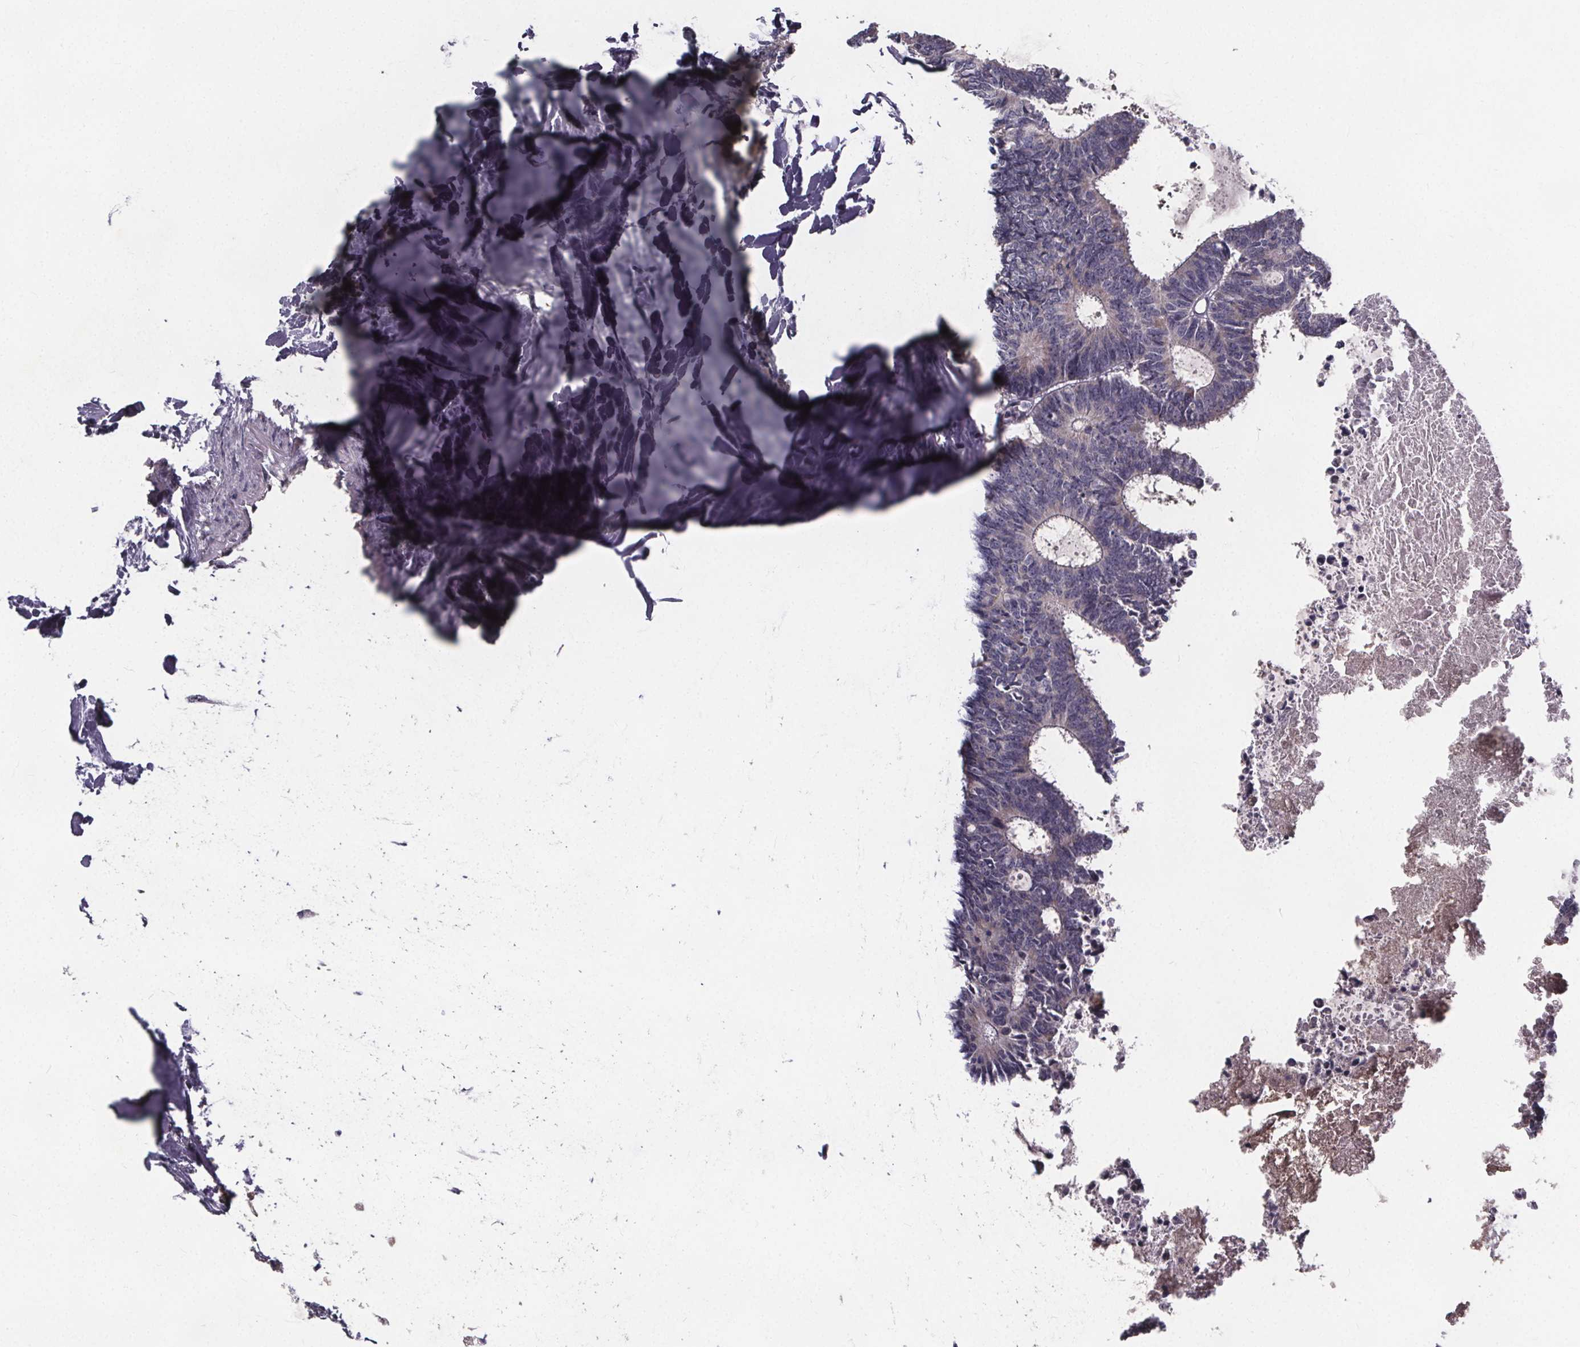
{"staining": {"intensity": "negative", "quantity": "none", "location": "none"}, "tissue": "colorectal cancer", "cell_type": "Tumor cells", "image_type": "cancer", "snomed": [{"axis": "morphology", "description": "Adenocarcinoma, NOS"}, {"axis": "topography", "description": "Colon"}, {"axis": "topography", "description": "Rectum"}], "caption": "IHC micrograph of neoplastic tissue: colorectal adenocarcinoma stained with DAB (3,3'-diaminobenzidine) exhibits no significant protein positivity in tumor cells. Brightfield microscopy of IHC stained with DAB (3,3'-diaminobenzidine) (brown) and hematoxylin (blue), captured at high magnification.", "gene": "FAM181B", "patient": {"sex": "male", "age": 57}}